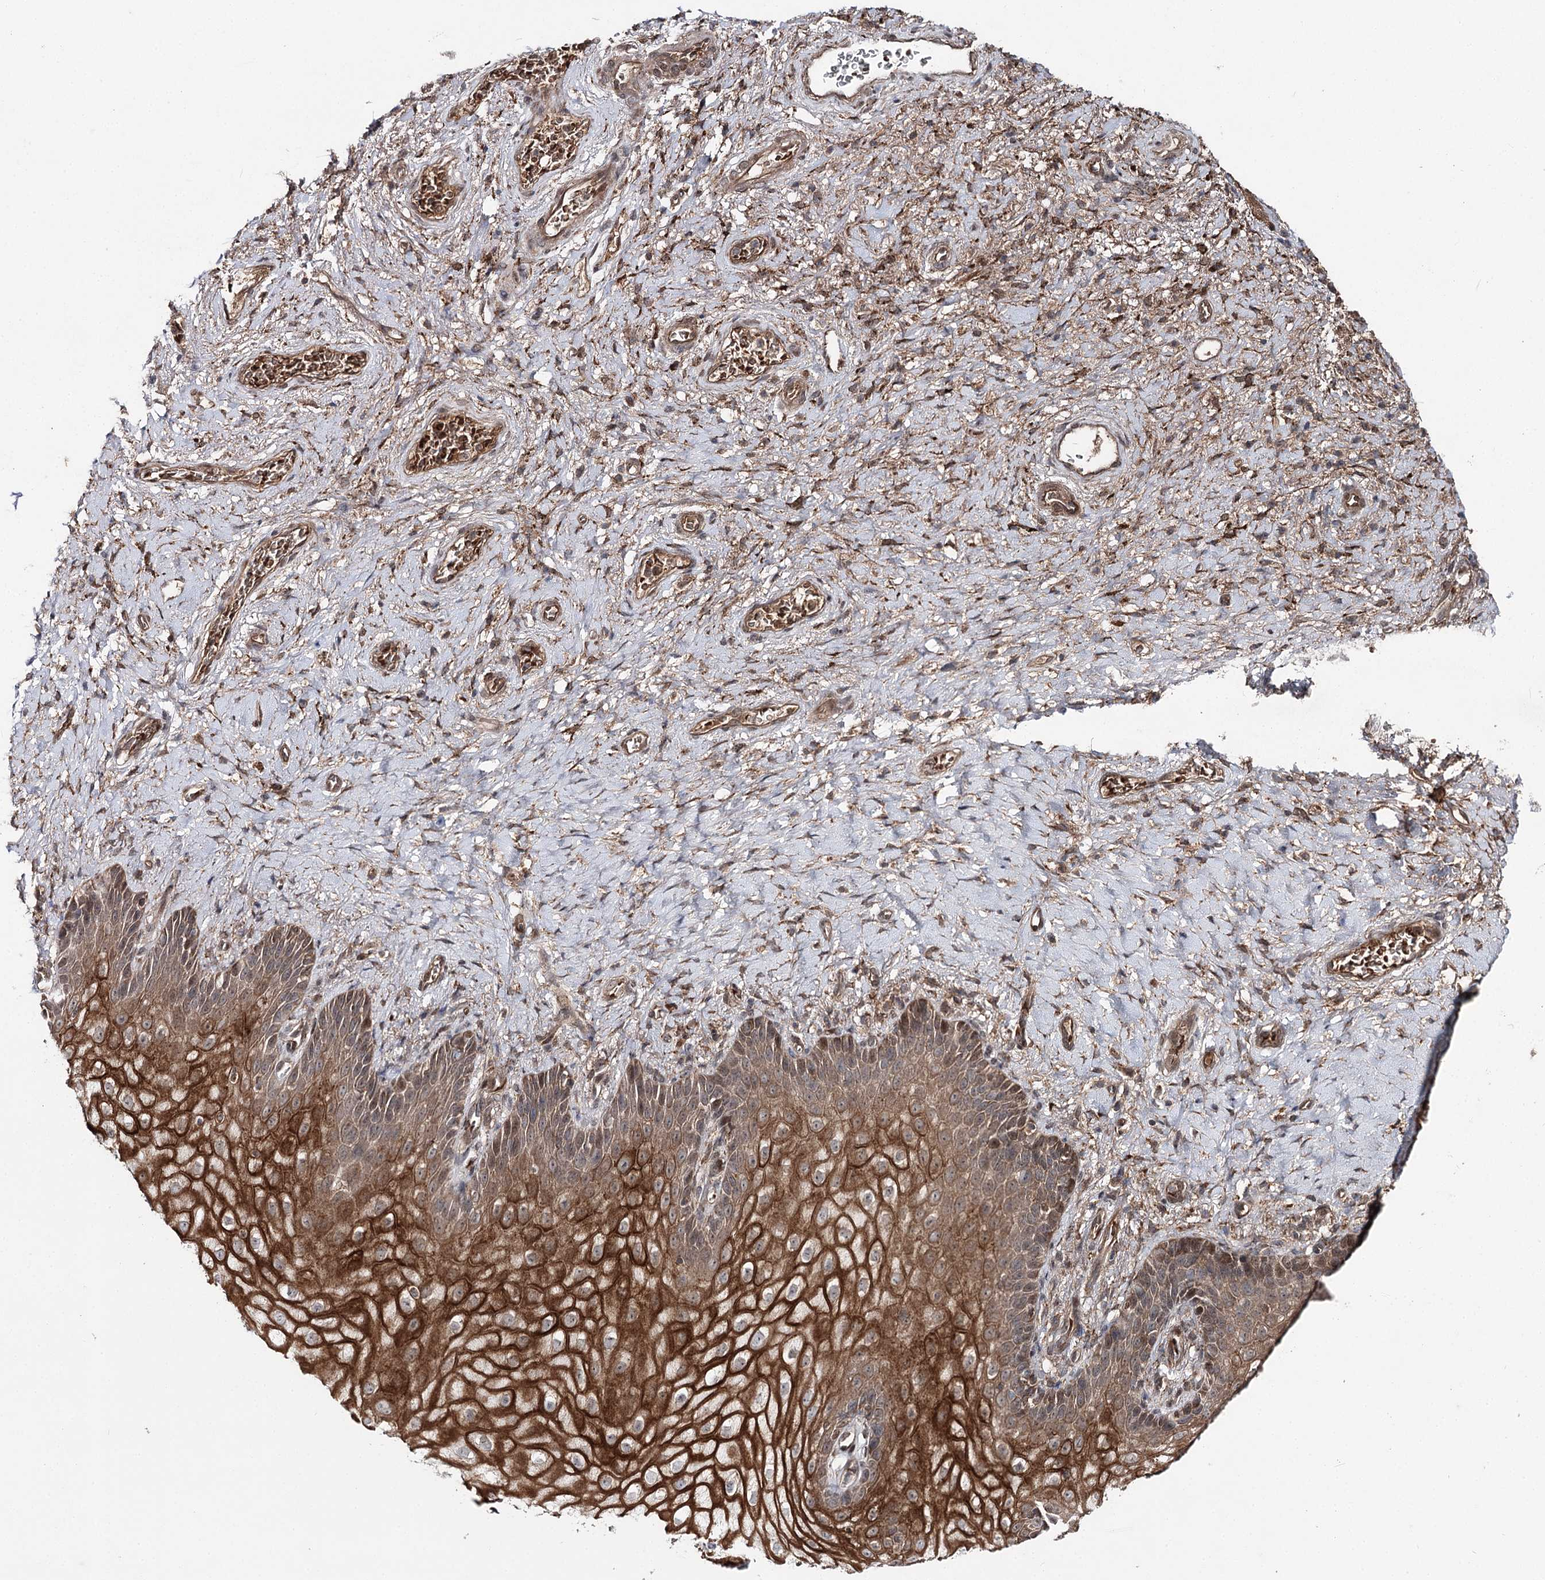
{"staining": {"intensity": "strong", "quantity": "25%-75%", "location": "cytoplasmic/membranous"}, "tissue": "vagina", "cell_type": "Squamous epithelial cells", "image_type": "normal", "snomed": [{"axis": "morphology", "description": "Normal tissue, NOS"}, {"axis": "topography", "description": "Vagina"}], "caption": "Immunohistochemical staining of normal vagina shows high levels of strong cytoplasmic/membranous expression in about 25%-75% of squamous epithelial cells. (DAB IHC with brightfield microscopy, high magnification).", "gene": "MSANTD2", "patient": {"sex": "female", "age": 60}}